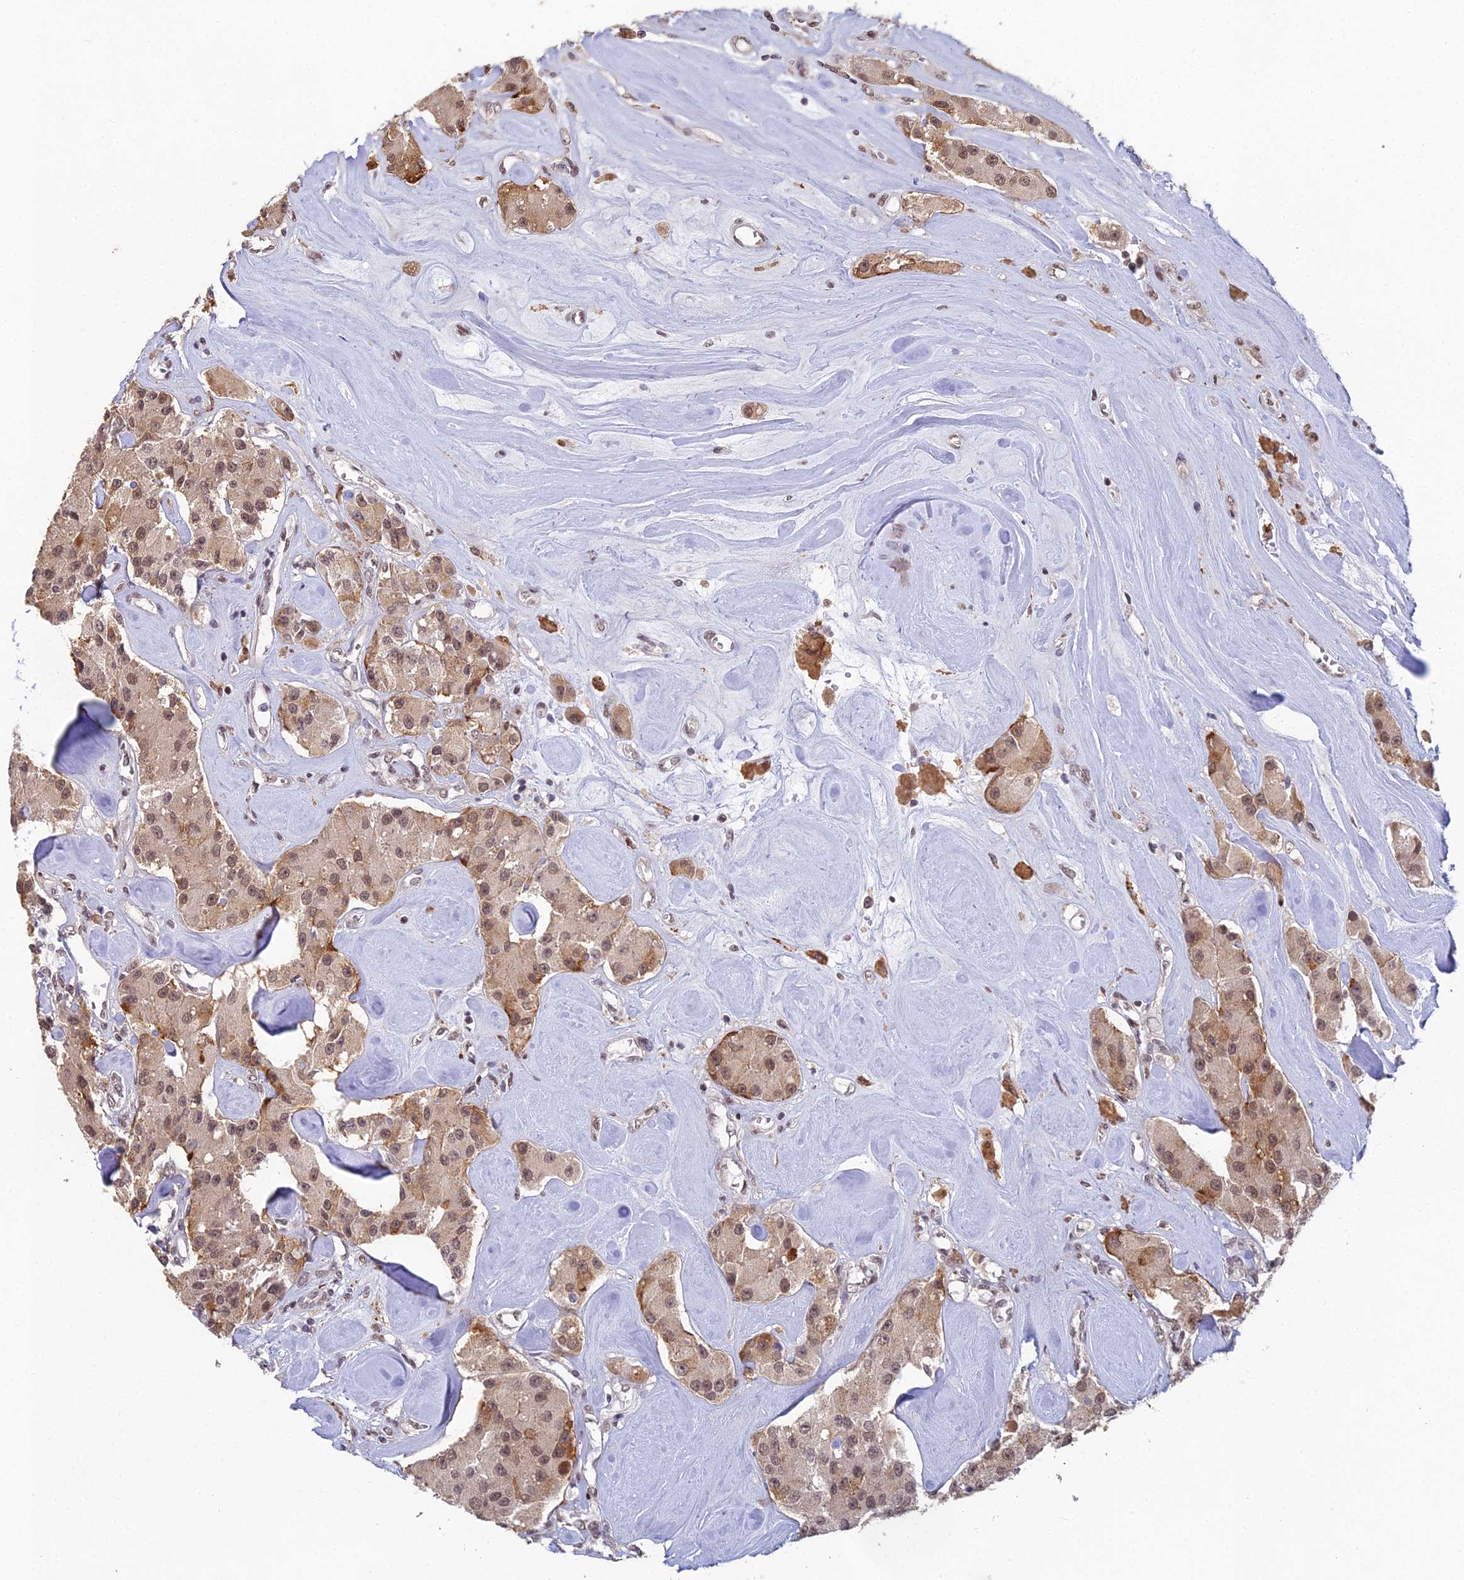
{"staining": {"intensity": "moderate", "quantity": ">75%", "location": "nuclear"}, "tissue": "carcinoid", "cell_type": "Tumor cells", "image_type": "cancer", "snomed": [{"axis": "morphology", "description": "Carcinoid, malignant, NOS"}, {"axis": "topography", "description": "Pancreas"}], "caption": "A brown stain highlights moderate nuclear staining of a protein in carcinoid tumor cells. (DAB (3,3'-diaminobenzidine) = brown stain, brightfield microscopy at high magnification).", "gene": "ABHD17A", "patient": {"sex": "male", "age": 41}}